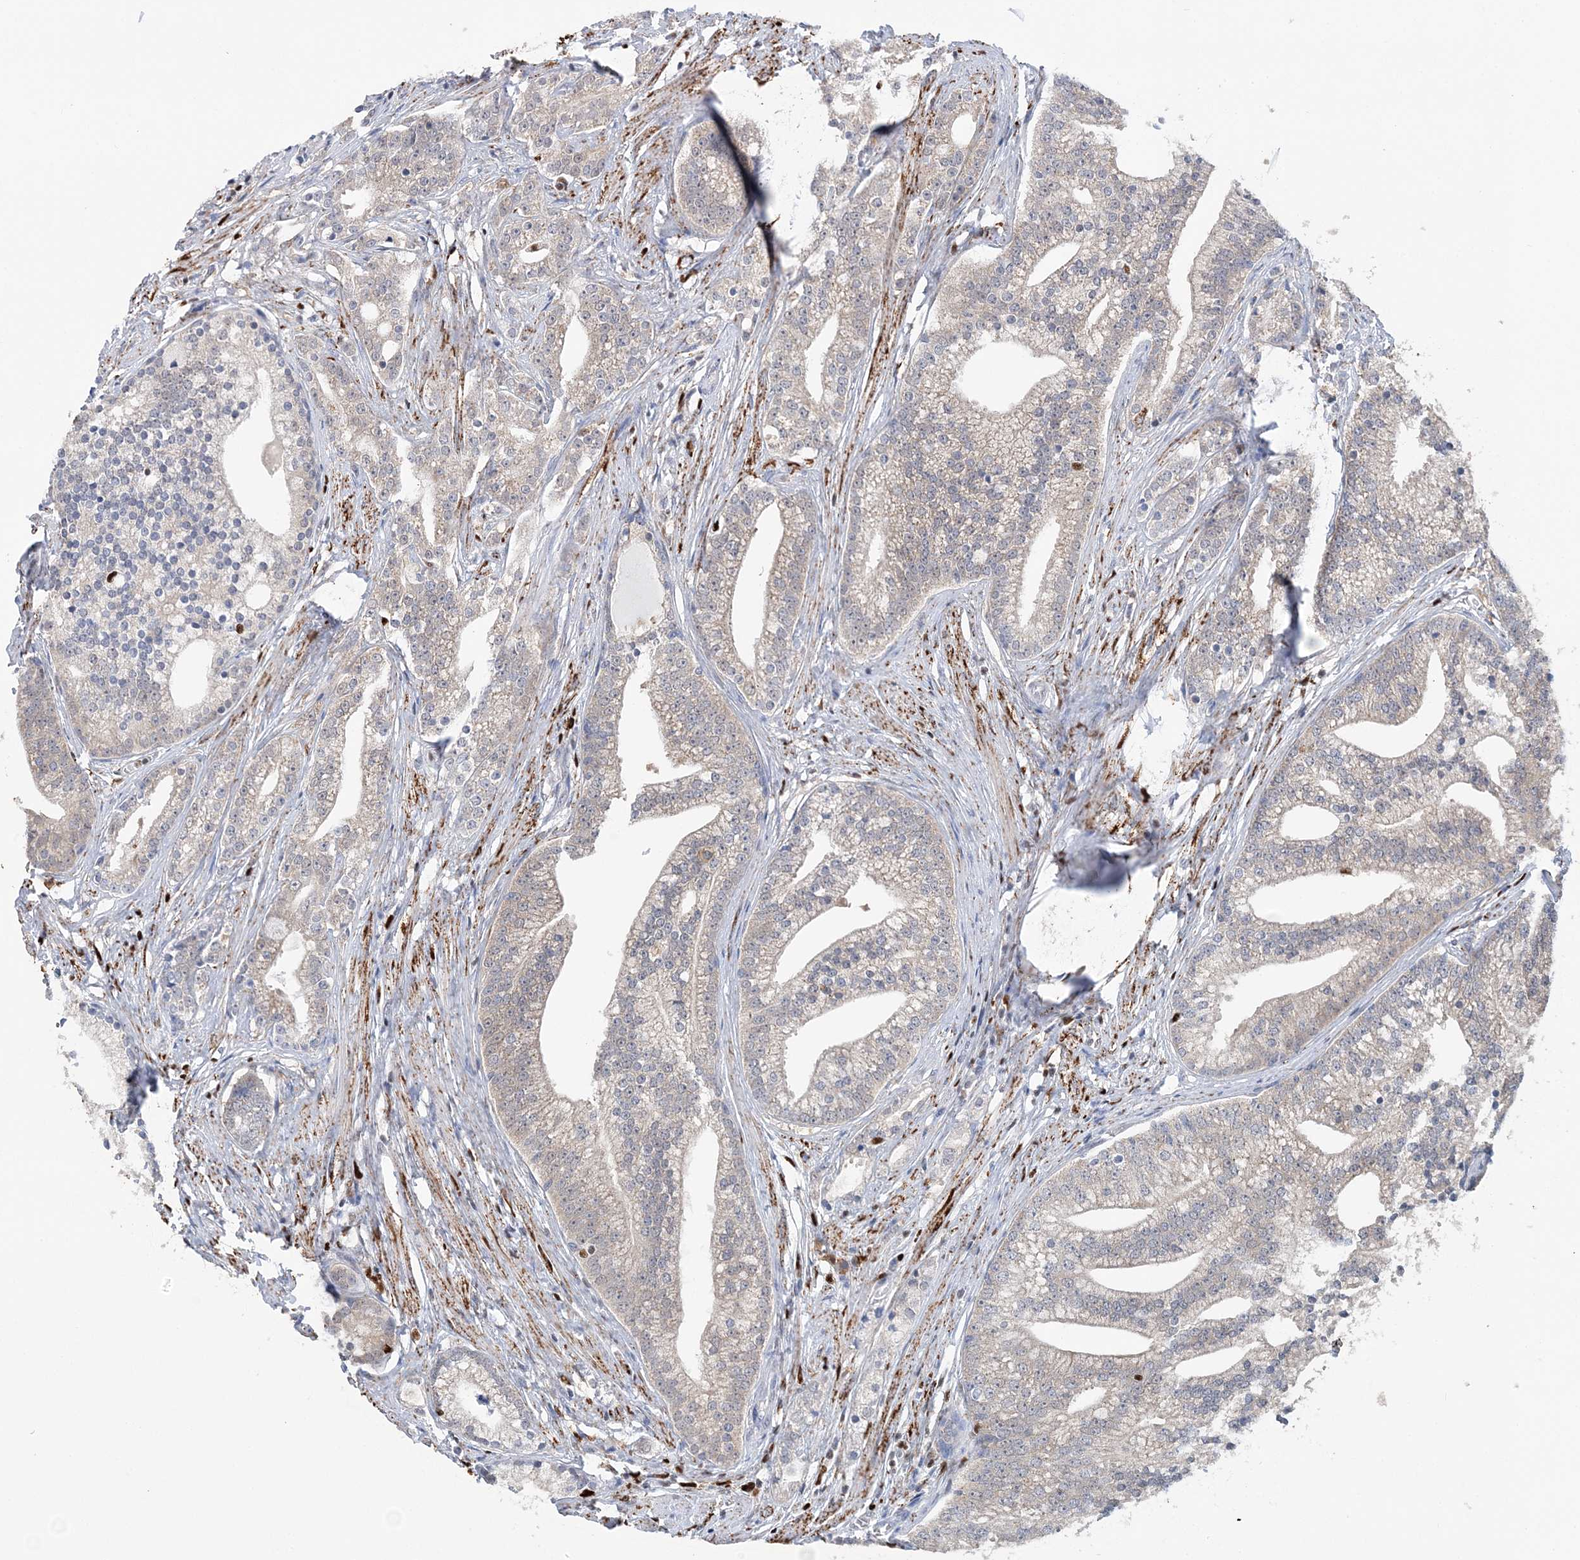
{"staining": {"intensity": "weak", "quantity": "<25%", "location": "cytoplasmic/membranous"}, "tissue": "prostate cancer", "cell_type": "Tumor cells", "image_type": "cancer", "snomed": [{"axis": "morphology", "description": "Adenocarcinoma, Low grade"}, {"axis": "topography", "description": "Prostate"}], "caption": "A high-resolution photomicrograph shows IHC staining of prostate cancer (adenocarcinoma (low-grade)), which demonstrates no significant staining in tumor cells.", "gene": "NIT2", "patient": {"sex": "male", "age": 71}}